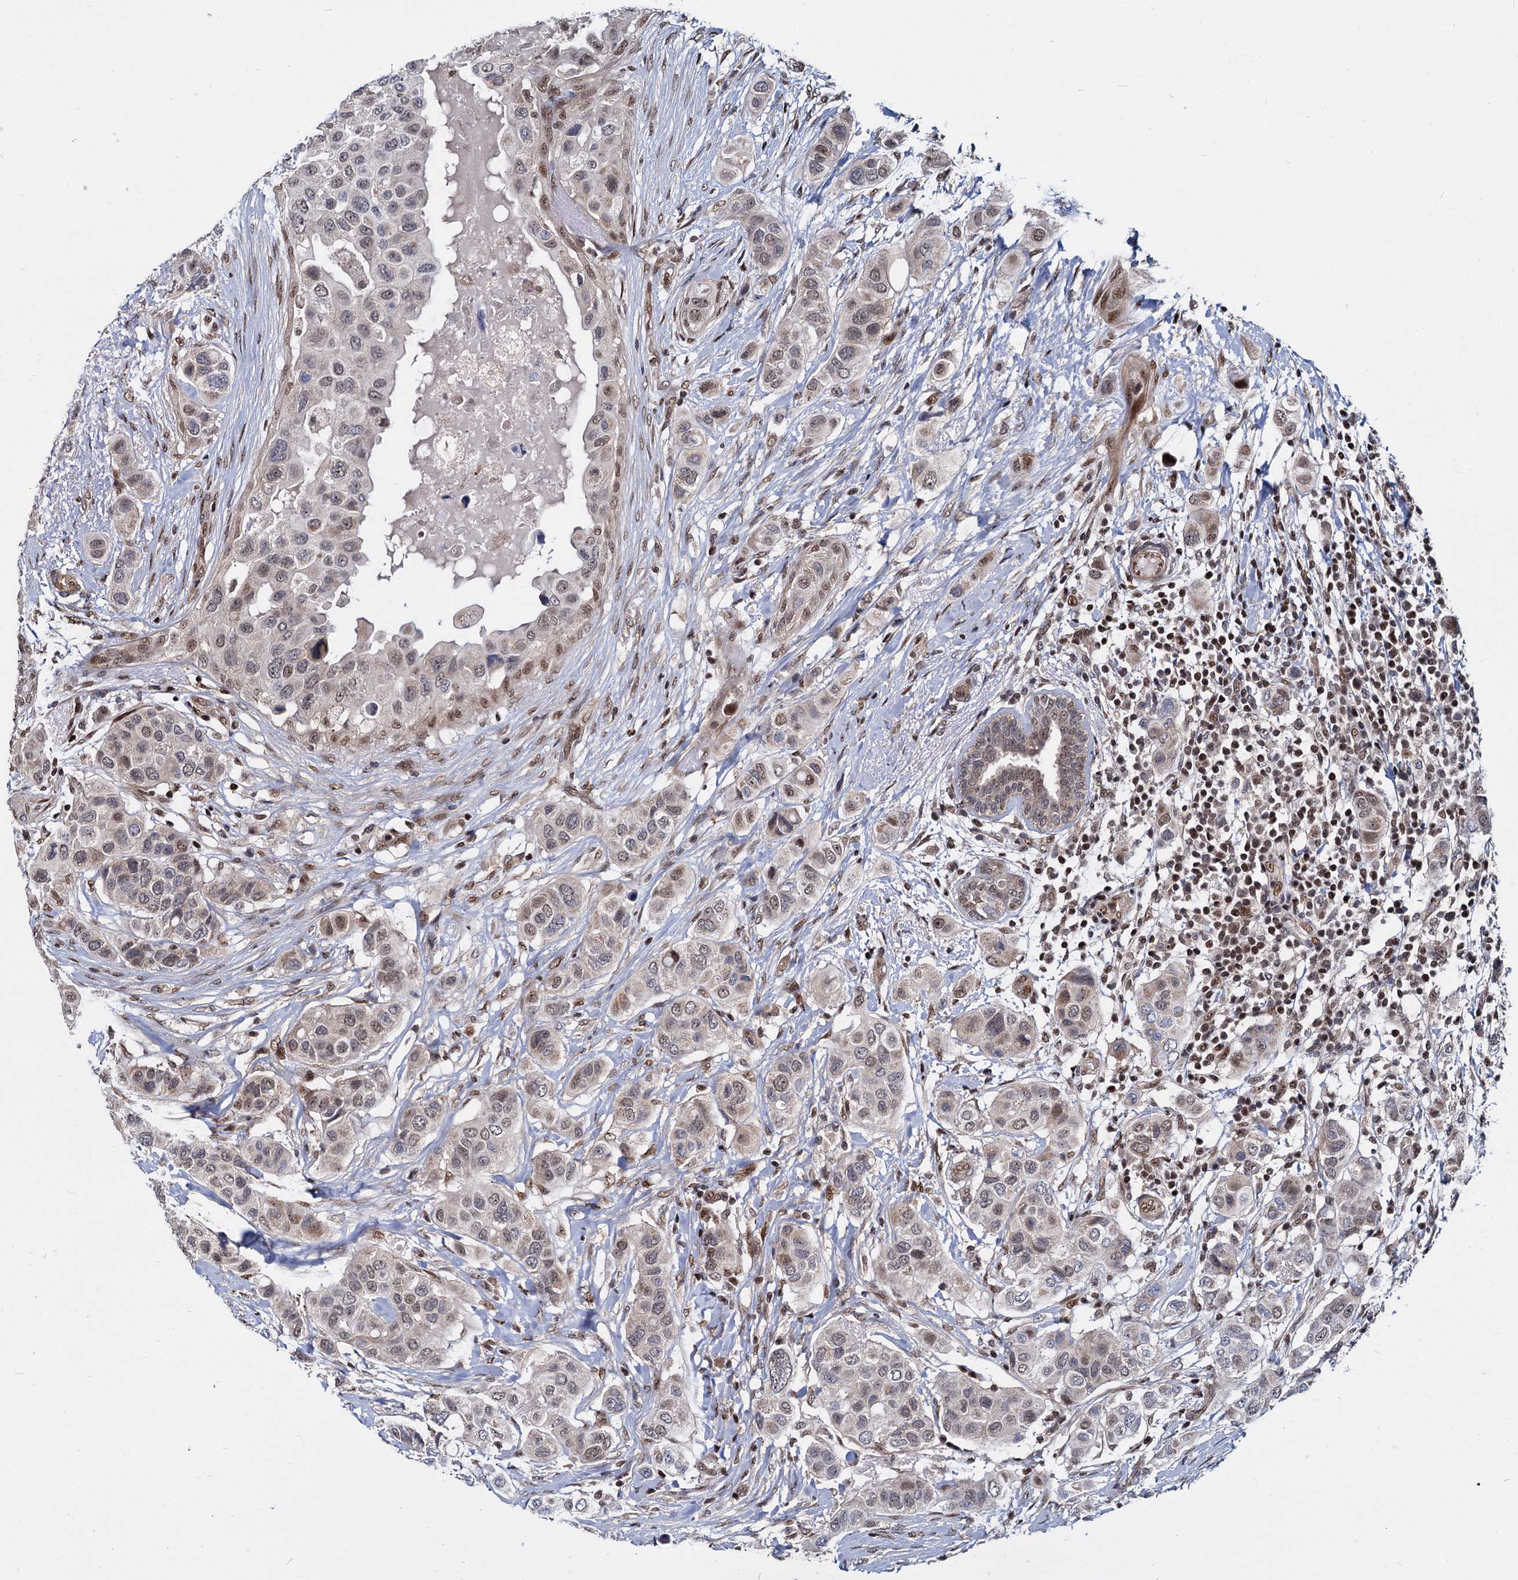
{"staining": {"intensity": "moderate", "quantity": ">75%", "location": "nuclear"}, "tissue": "breast cancer", "cell_type": "Tumor cells", "image_type": "cancer", "snomed": [{"axis": "morphology", "description": "Lobular carcinoma"}, {"axis": "topography", "description": "Breast"}], "caption": "Lobular carcinoma (breast) stained for a protein (brown) shows moderate nuclear positive staining in about >75% of tumor cells.", "gene": "UBLCP1", "patient": {"sex": "female", "age": 51}}